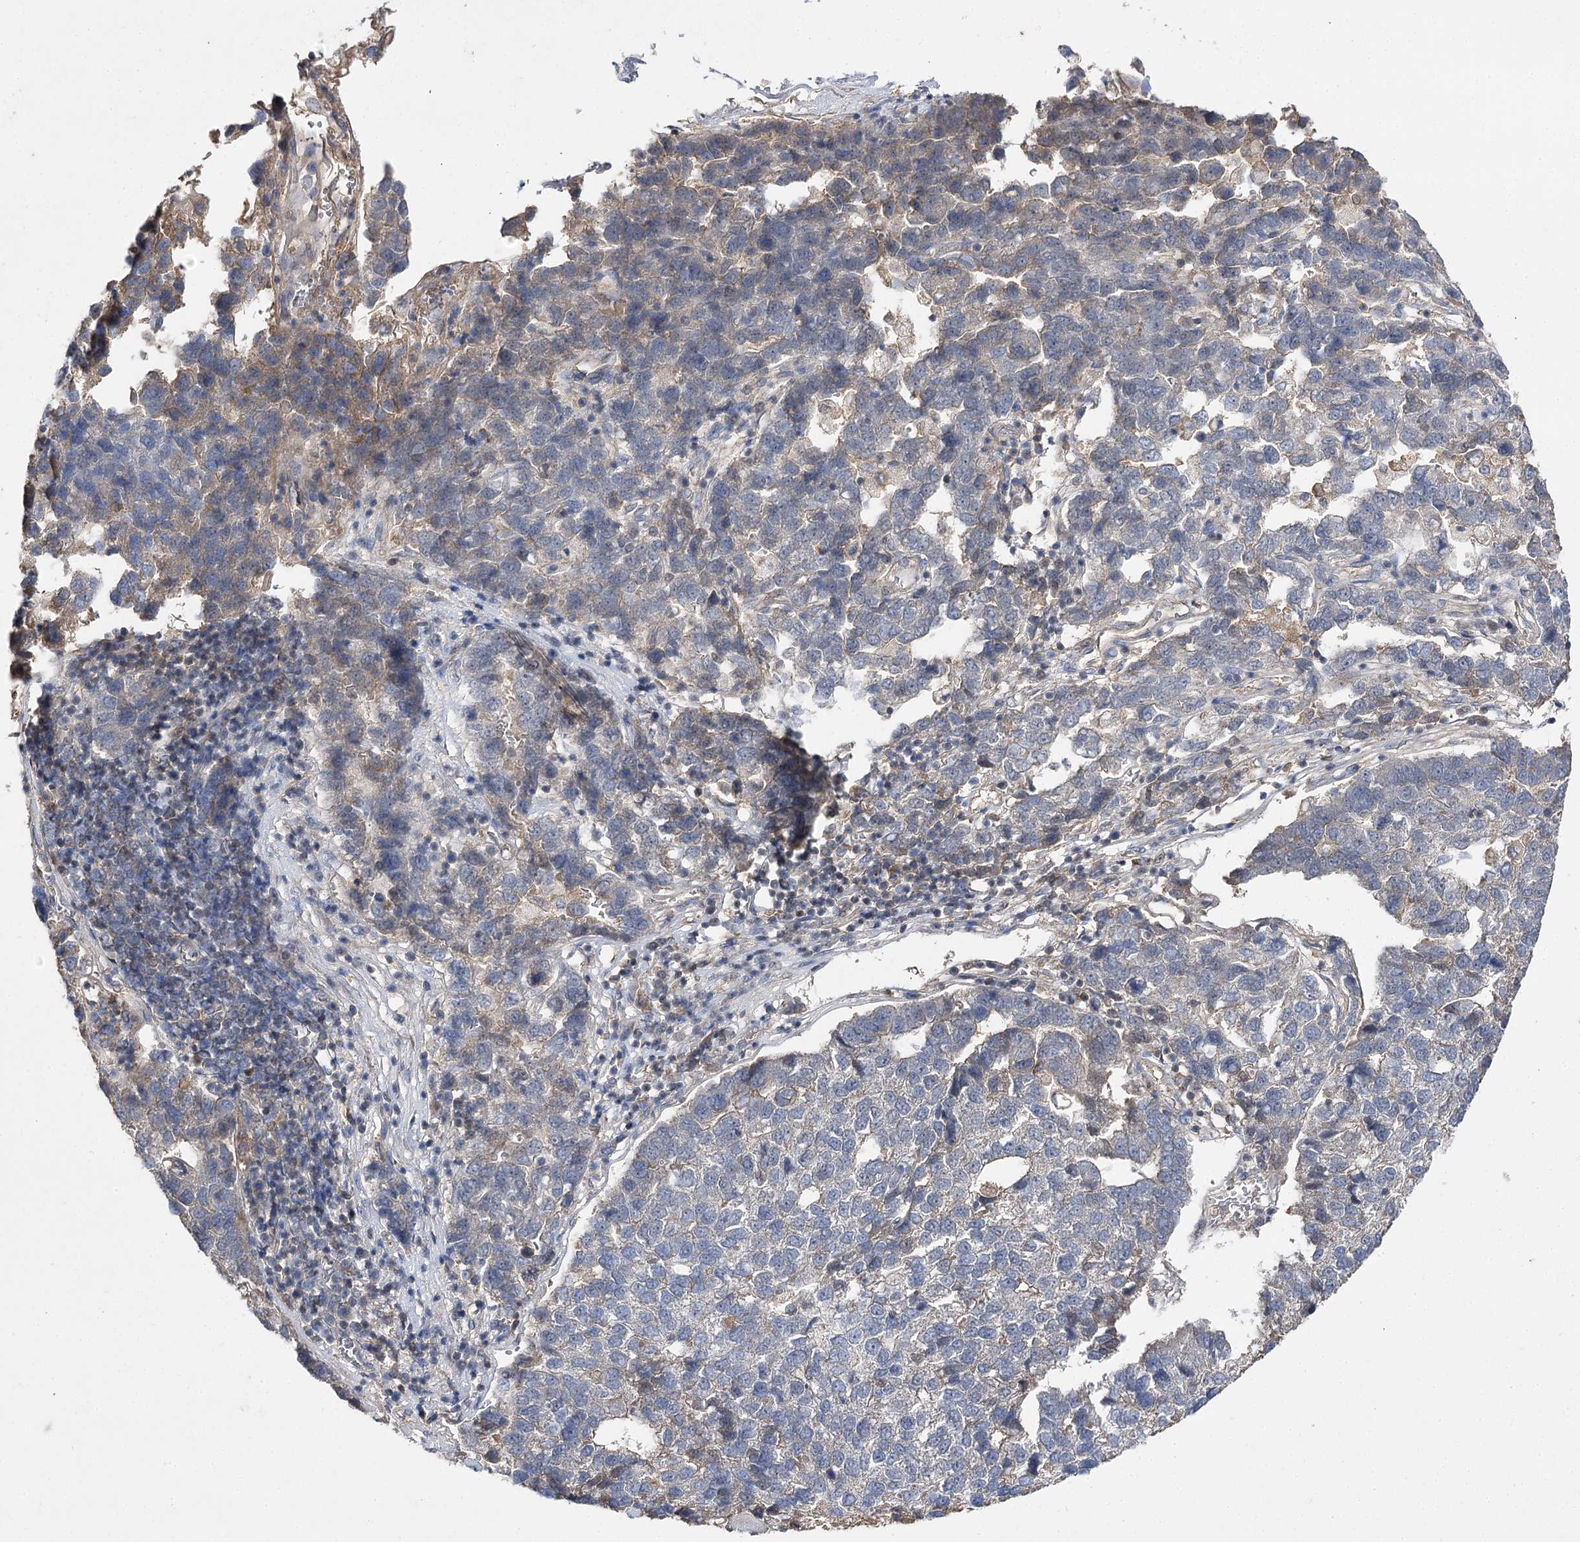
{"staining": {"intensity": "weak", "quantity": "<25%", "location": "cytoplasmic/membranous"}, "tissue": "pancreatic cancer", "cell_type": "Tumor cells", "image_type": "cancer", "snomed": [{"axis": "morphology", "description": "Adenocarcinoma, NOS"}, {"axis": "topography", "description": "Pancreas"}], "caption": "The photomicrograph exhibits no staining of tumor cells in pancreatic adenocarcinoma.", "gene": "BCR", "patient": {"sex": "female", "age": 61}}